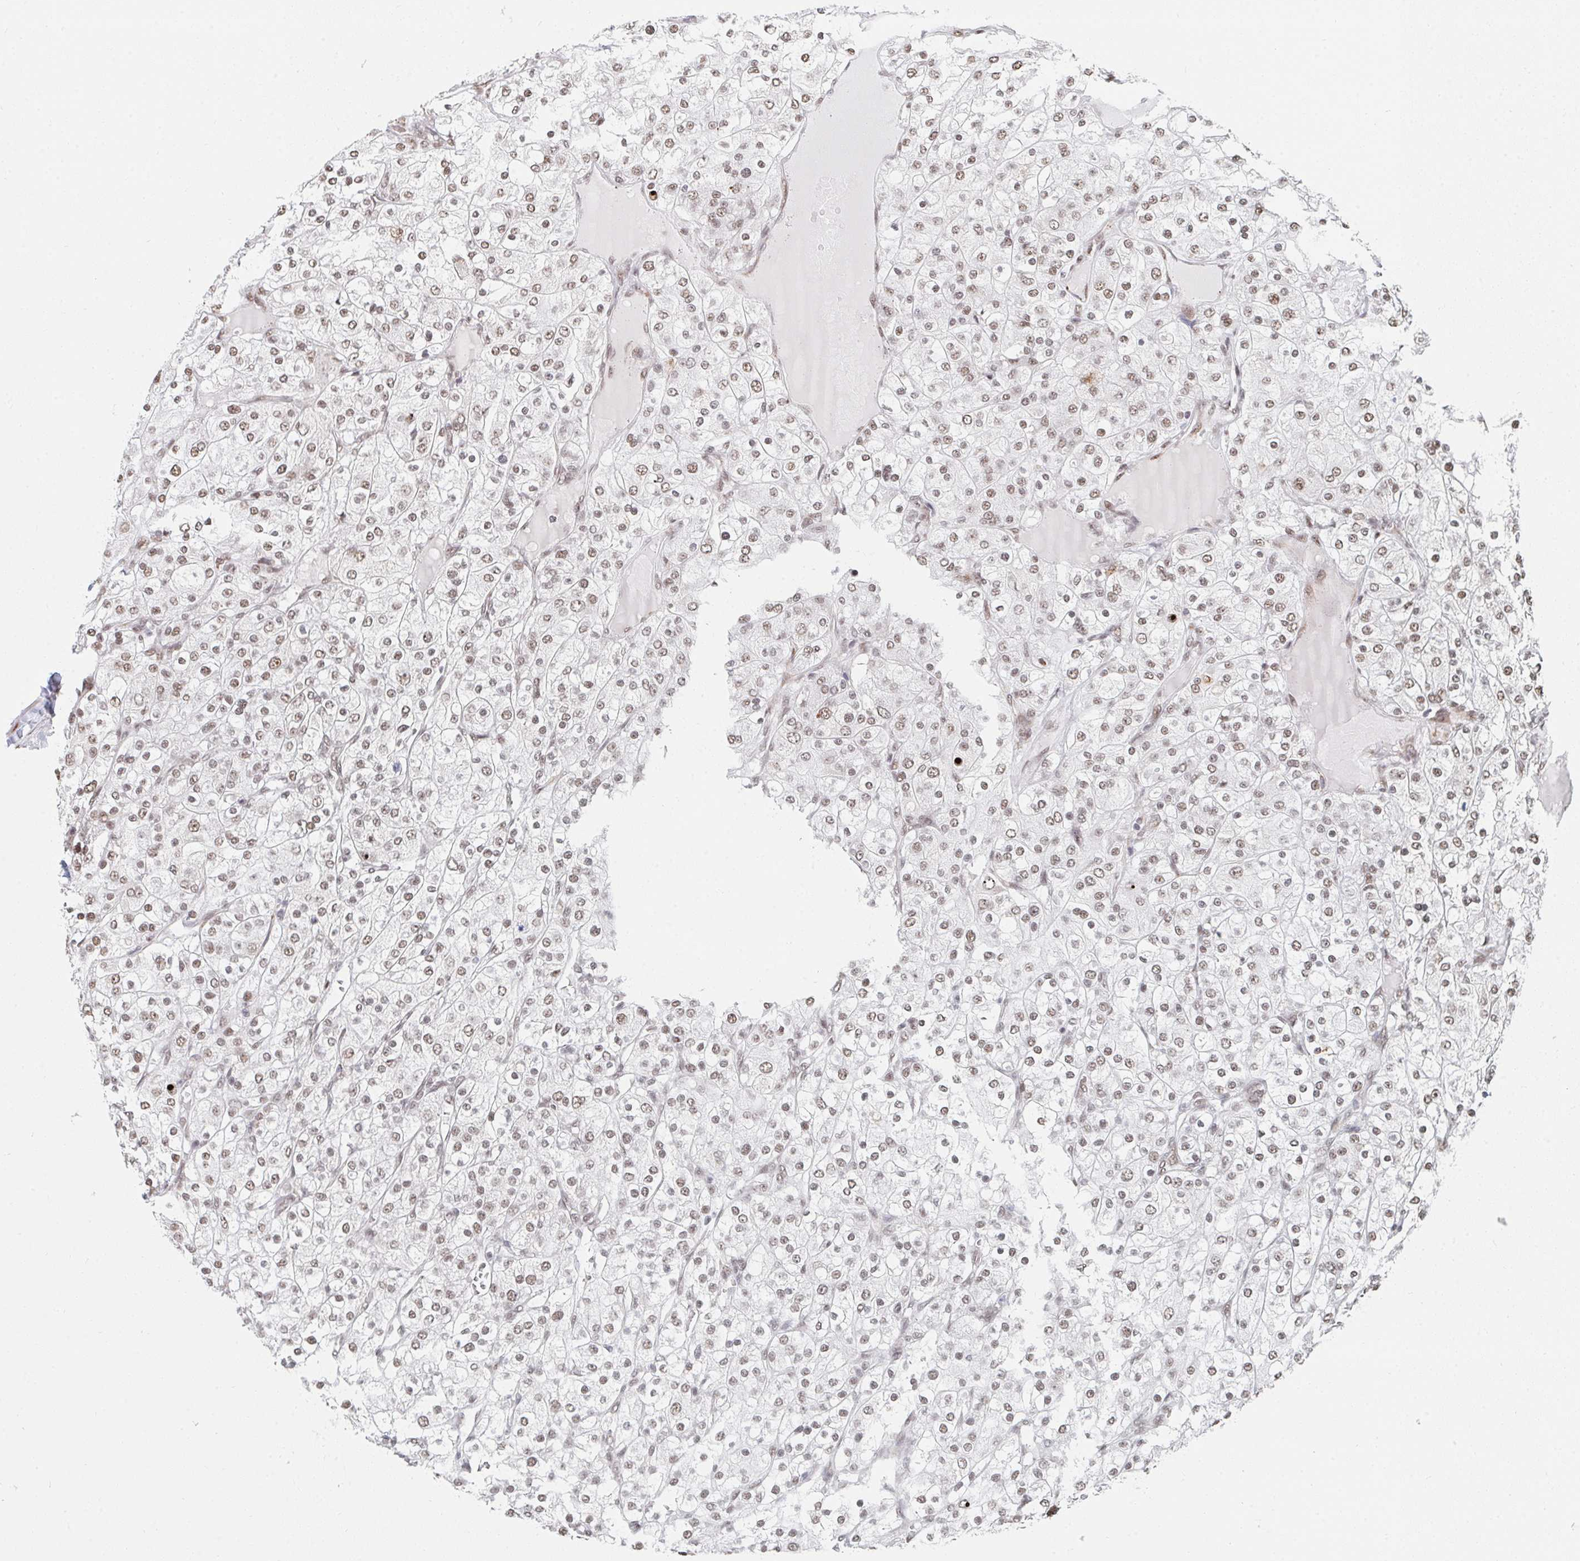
{"staining": {"intensity": "weak", "quantity": ">75%", "location": "nuclear"}, "tissue": "renal cancer", "cell_type": "Tumor cells", "image_type": "cancer", "snomed": [{"axis": "morphology", "description": "Adenocarcinoma, NOS"}, {"axis": "topography", "description": "Kidney"}], "caption": "This is an image of immunohistochemistry (IHC) staining of renal cancer, which shows weak staining in the nuclear of tumor cells.", "gene": "MBNL1", "patient": {"sex": "male", "age": 80}}